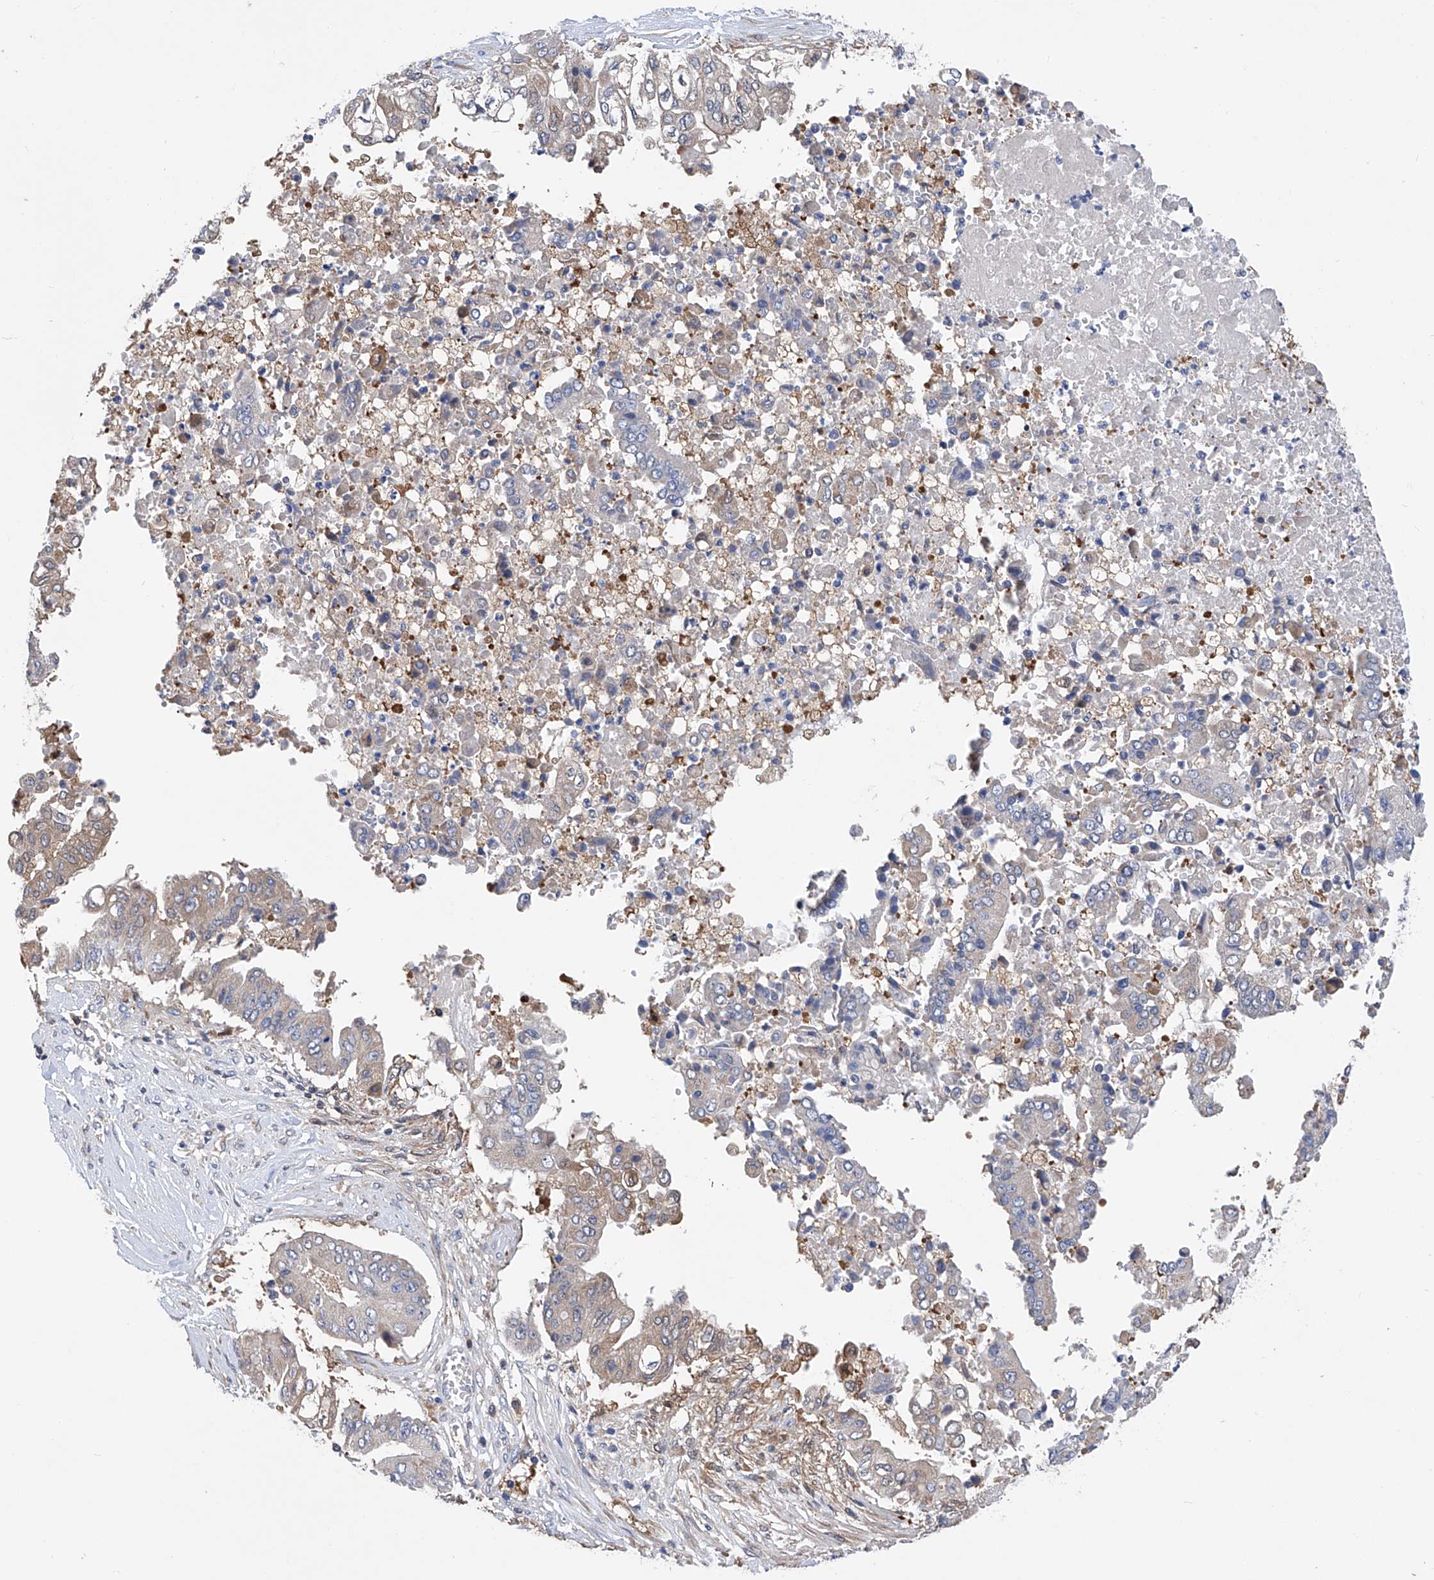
{"staining": {"intensity": "weak", "quantity": "<25%", "location": "cytoplasmic/membranous"}, "tissue": "pancreatic cancer", "cell_type": "Tumor cells", "image_type": "cancer", "snomed": [{"axis": "morphology", "description": "Adenocarcinoma, NOS"}, {"axis": "topography", "description": "Pancreas"}], "caption": "Immunohistochemistry (IHC) histopathology image of neoplastic tissue: pancreatic cancer stained with DAB (3,3'-diaminobenzidine) displays no significant protein staining in tumor cells.", "gene": "SPATA20", "patient": {"sex": "female", "age": 77}}